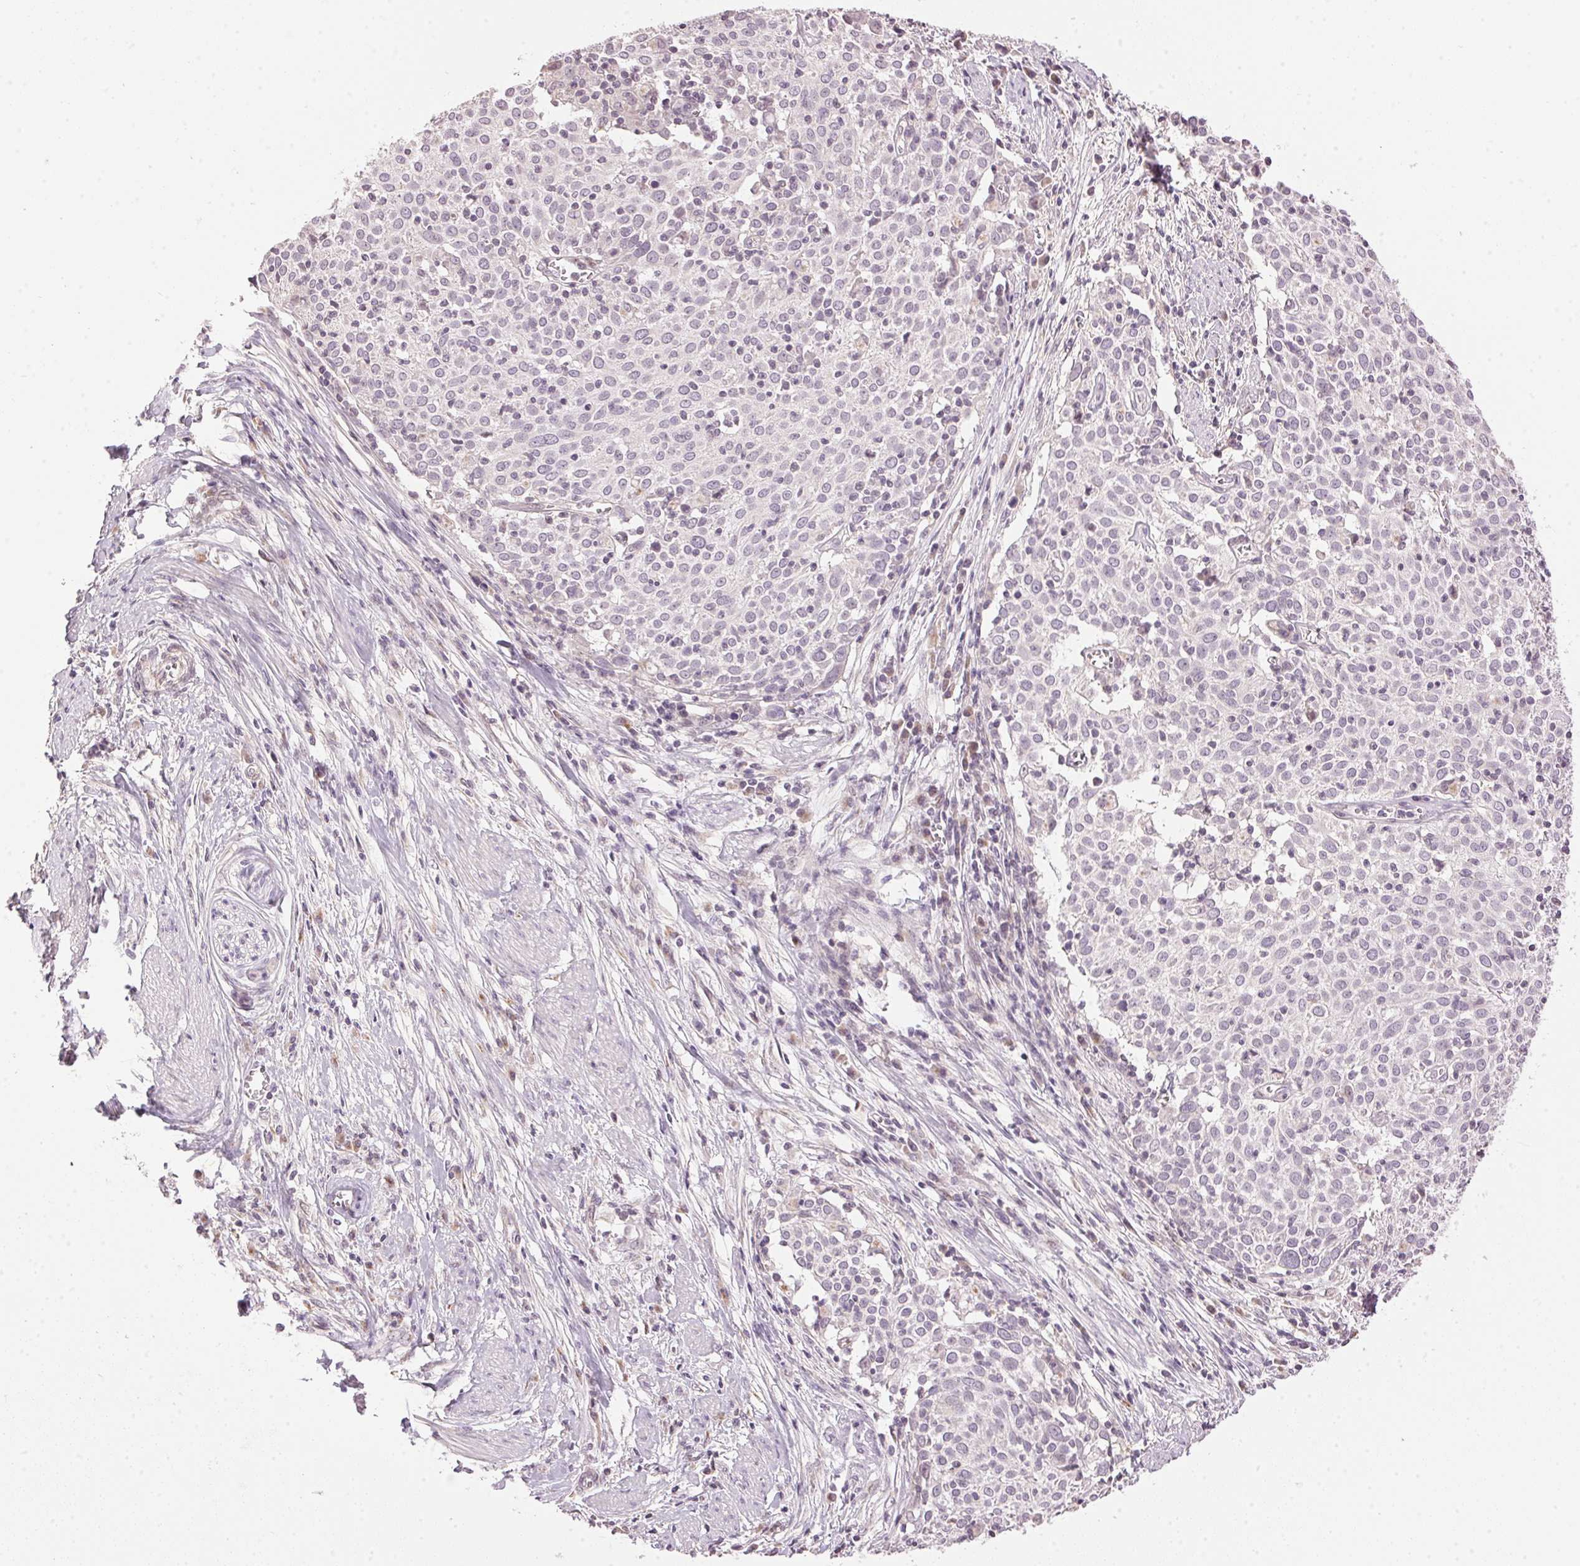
{"staining": {"intensity": "negative", "quantity": "none", "location": "none"}, "tissue": "cervical cancer", "cell_type": "Tumor cells", "image_type": "cancer", "snomed": [{"axis": "morphology", "description": "Squamous cell carcinoma, NOS"}, {"axis": "topography", "description": "Cervix"}], "caption": "IHC of human cervical cancer exhibits no positivity in tumor cells.", "gene": "GOLPH3", "patient": {"sex": "female", "age": 39}}